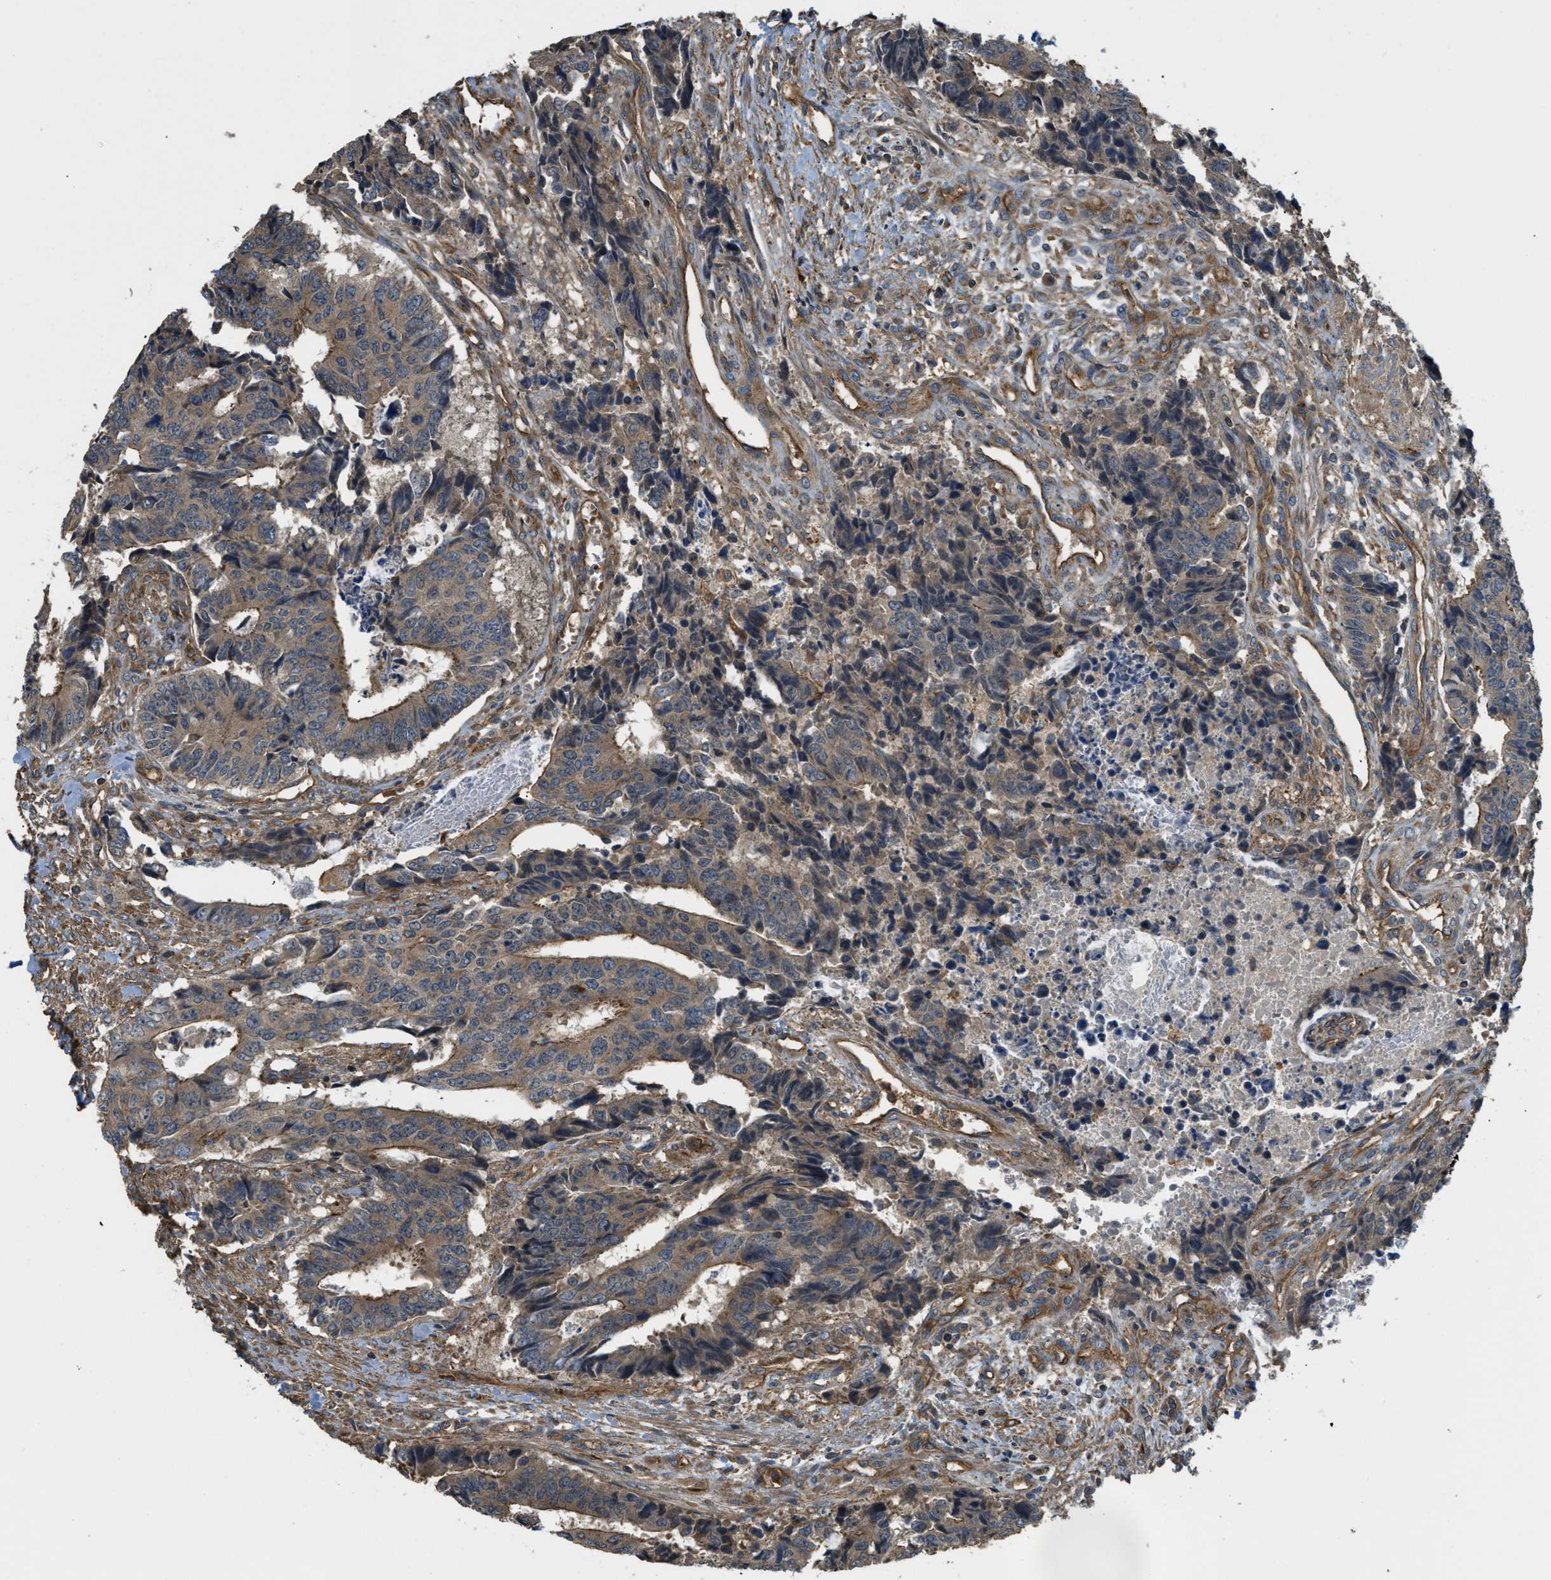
{"staining": {"intensity": "moderate", "quantity": ">75%", "location": "cytoplasmic/membranous"}, "tissue": "colorectal cancer", "cell_type": "Tumor cells", "image_type": "cancer", "snomed": [{"axis": "morphology", "description": "Adenocarcinoma, NOS"}, {"axis": "topography", "description": "Rectum"}], "caption": "Immunohistochemistry photomicrograph of neoplastic tissue: human adenocarcinoma (colorectal) stained using immunohistochemistry (IHC) displays medium levels of moderate protein expression localized specifically in the cytoplasmic/membranous of tumor cells, appearing as a cytoplasmic/membranous brown color.", "gene": "BAG4", "patient": {"sex": "male", "age": 84}}